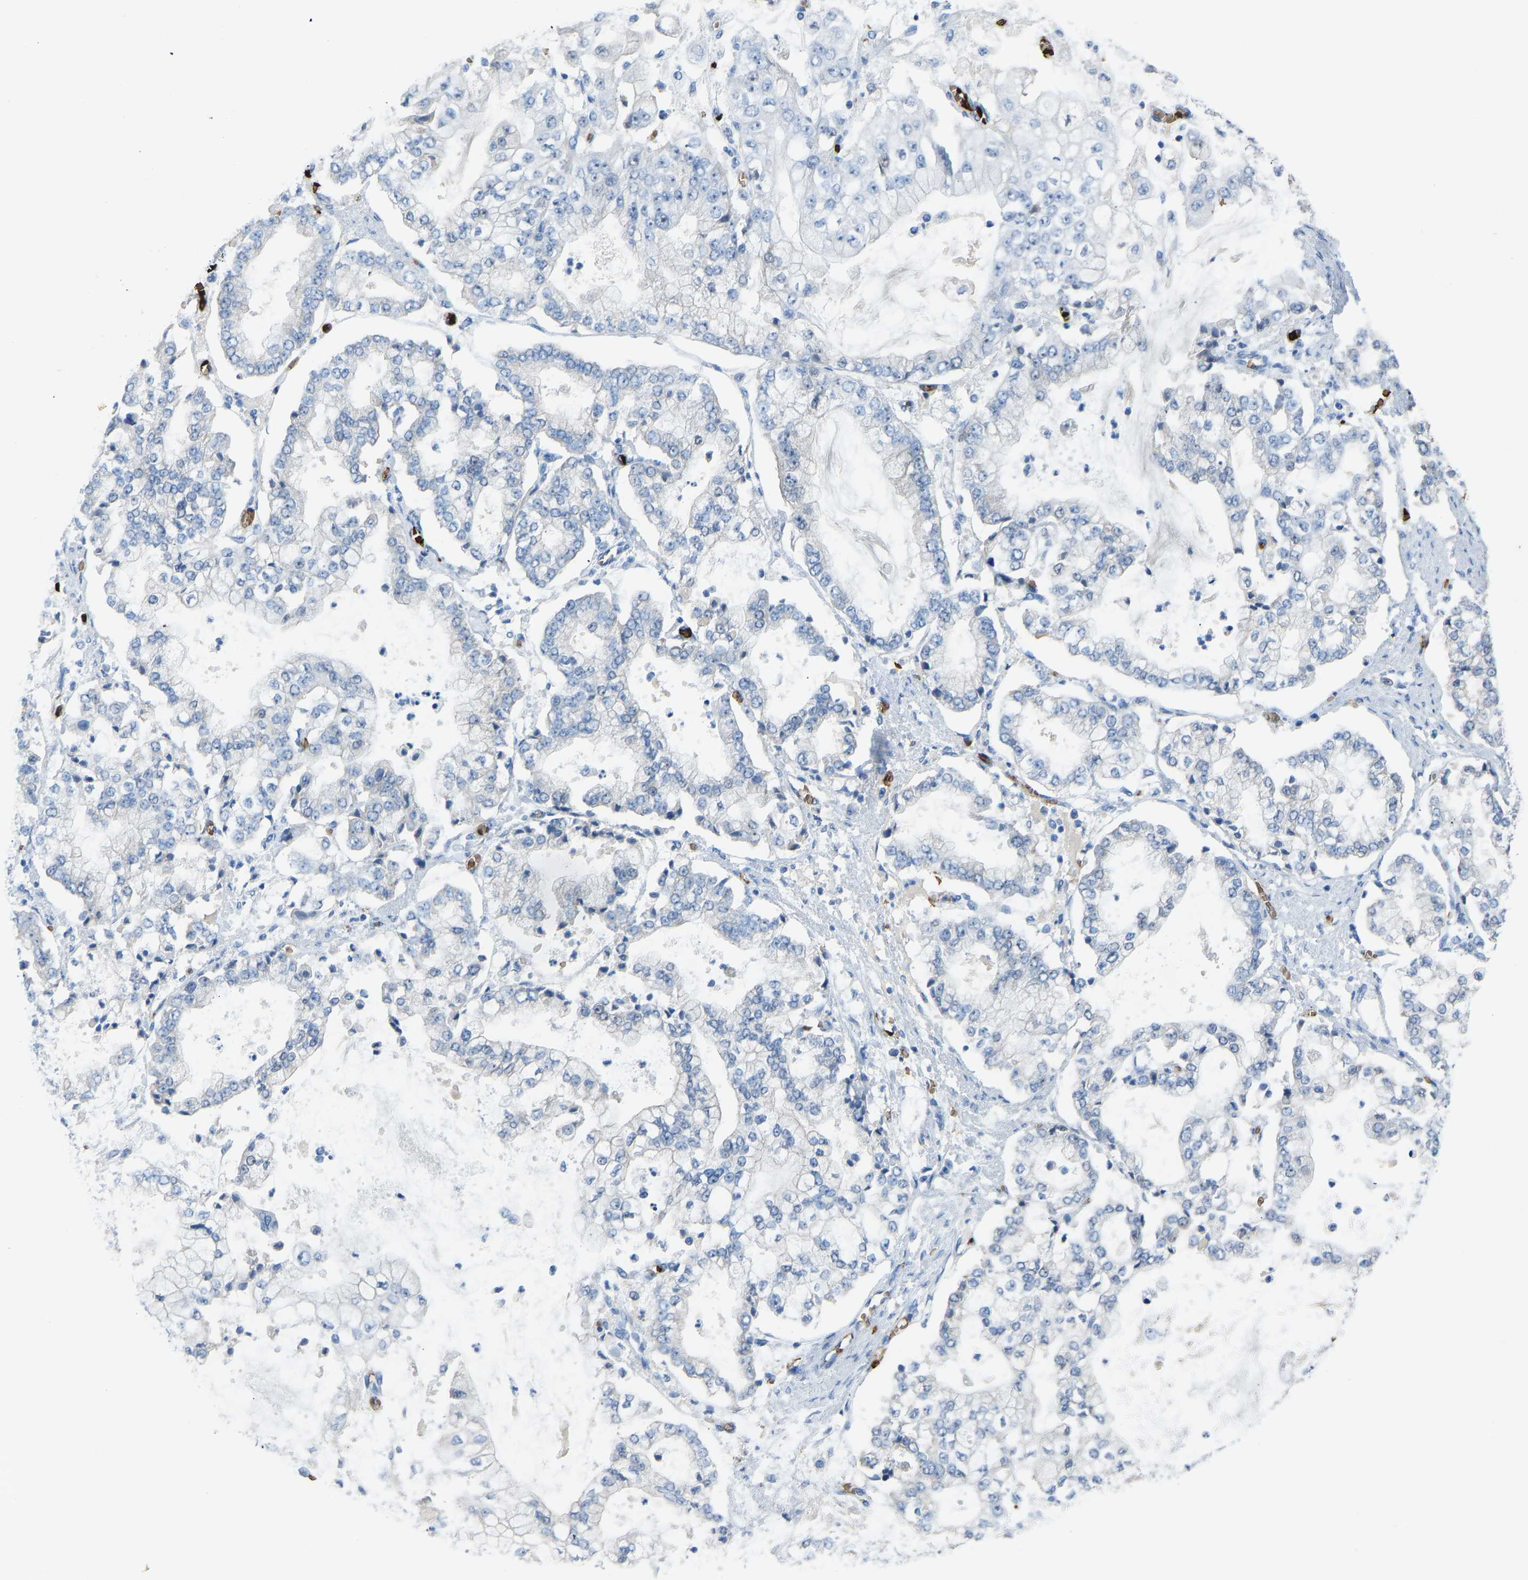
{"staining": {"intensity": "negative", "quantity": "none", "location": "none"}, "tissue": "stomach cancer", "cell_type": "Tumor cells", "image_type": "cancer", "snomed": [{"axis": "morphology", "description": "Adenocarcinoma, NOS"}, {"axis": "topography", "description": "Stomach"}], "caption": "Tumor cells show no significant protein staining in stomach adenocarcinoma.", "gene": "PIGS", "patient": {"sex": "male", "age": 76}}